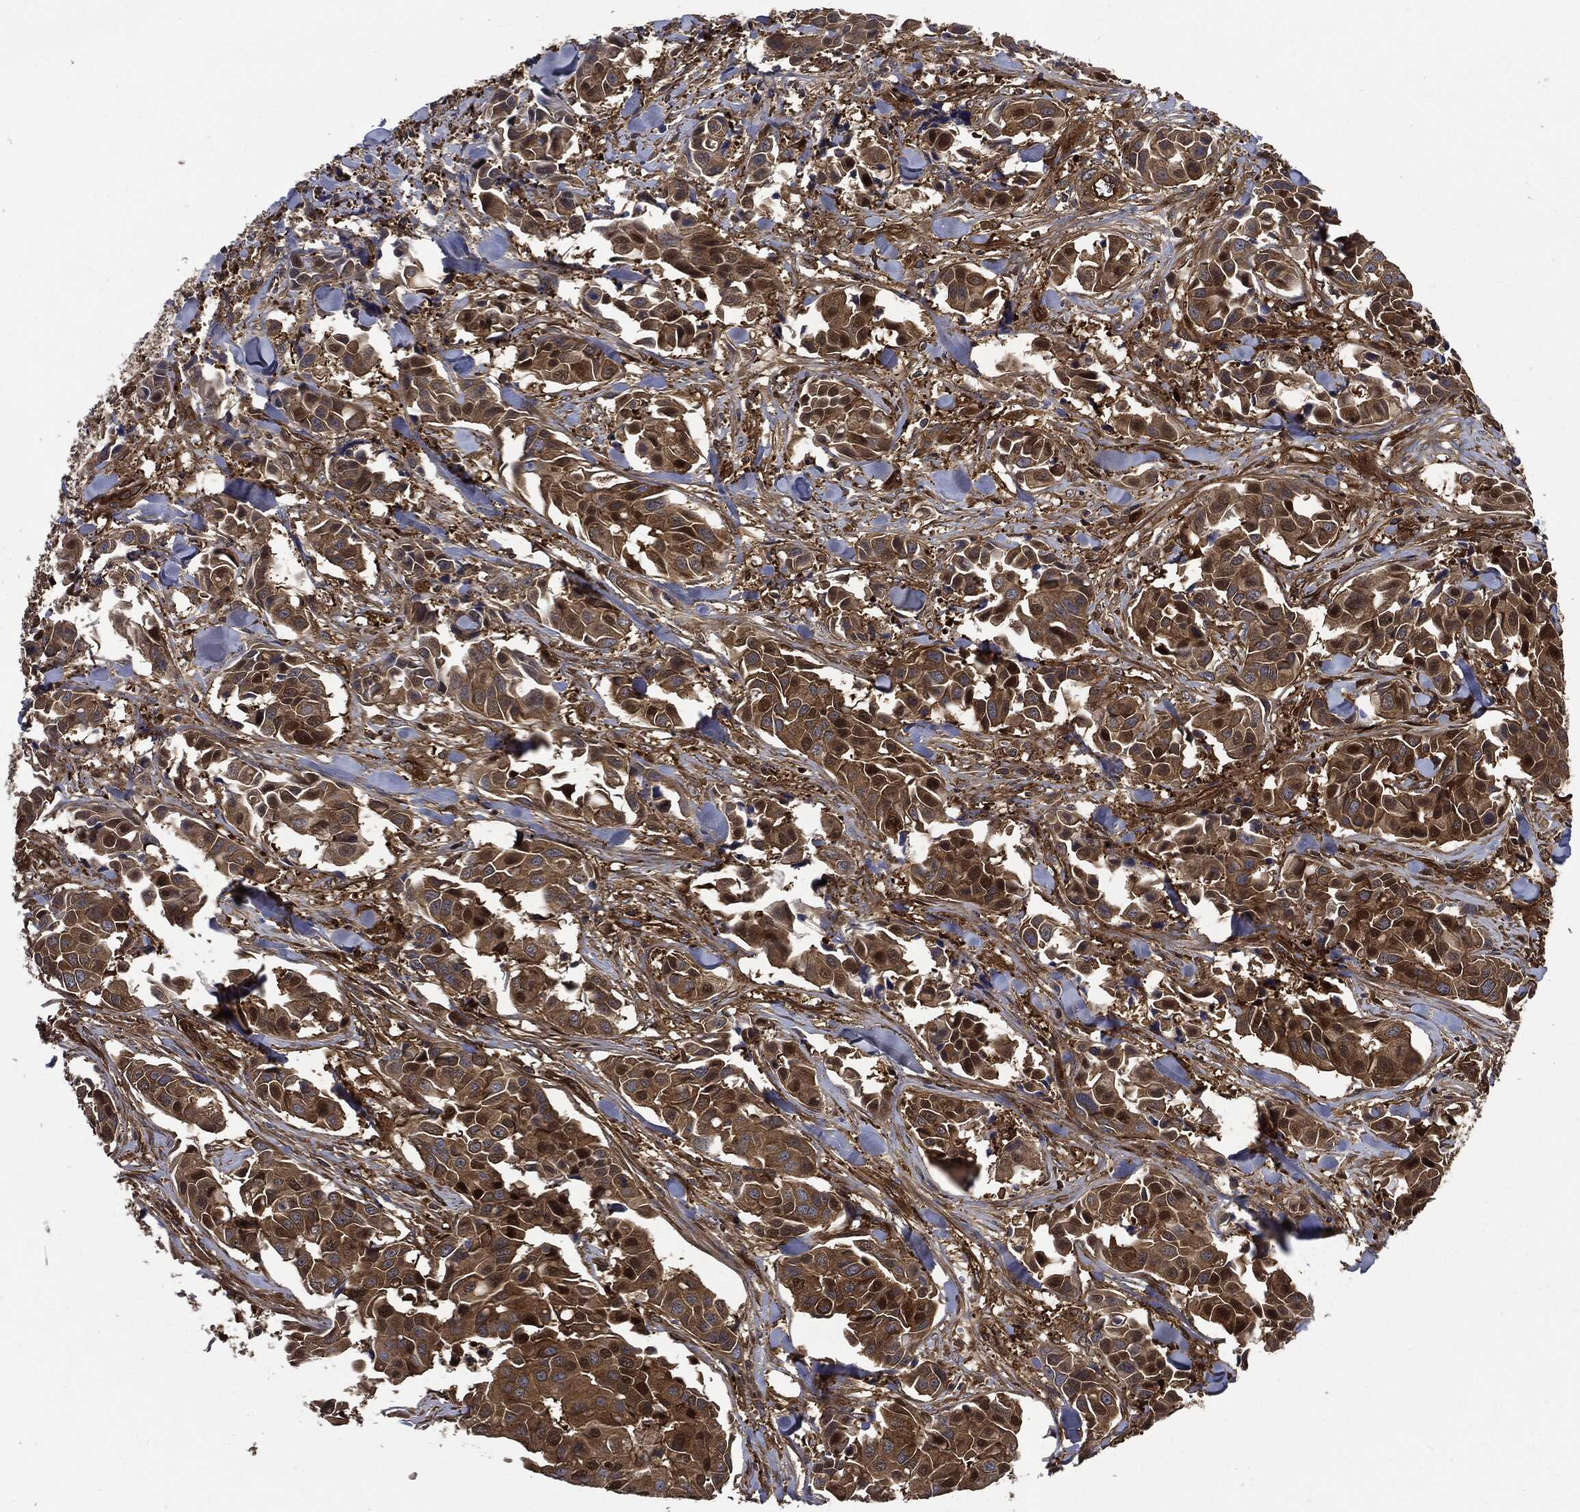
{"staining": {"intensity": "strong", "quantity": ">75%", "location": "cytoplasmic/membranous"}, "tissue": "head and neck cancer", "cell_type": "Tumor cells", "image_type": "cancer", "snomed": [{"axis": "morphology", "description": "Adenocarcinoma, NOS"}, {"axis": "topography", "description": "Head-Neck"}], "caption": "Protein expression analysis of human adenocarcinoma (head and neck) reveals strong cytoplasmic/membranous staining in about >75% of tumor cells.", "gene": "XPNPEP1", "patient": {"sex": "male", "age": 76}}